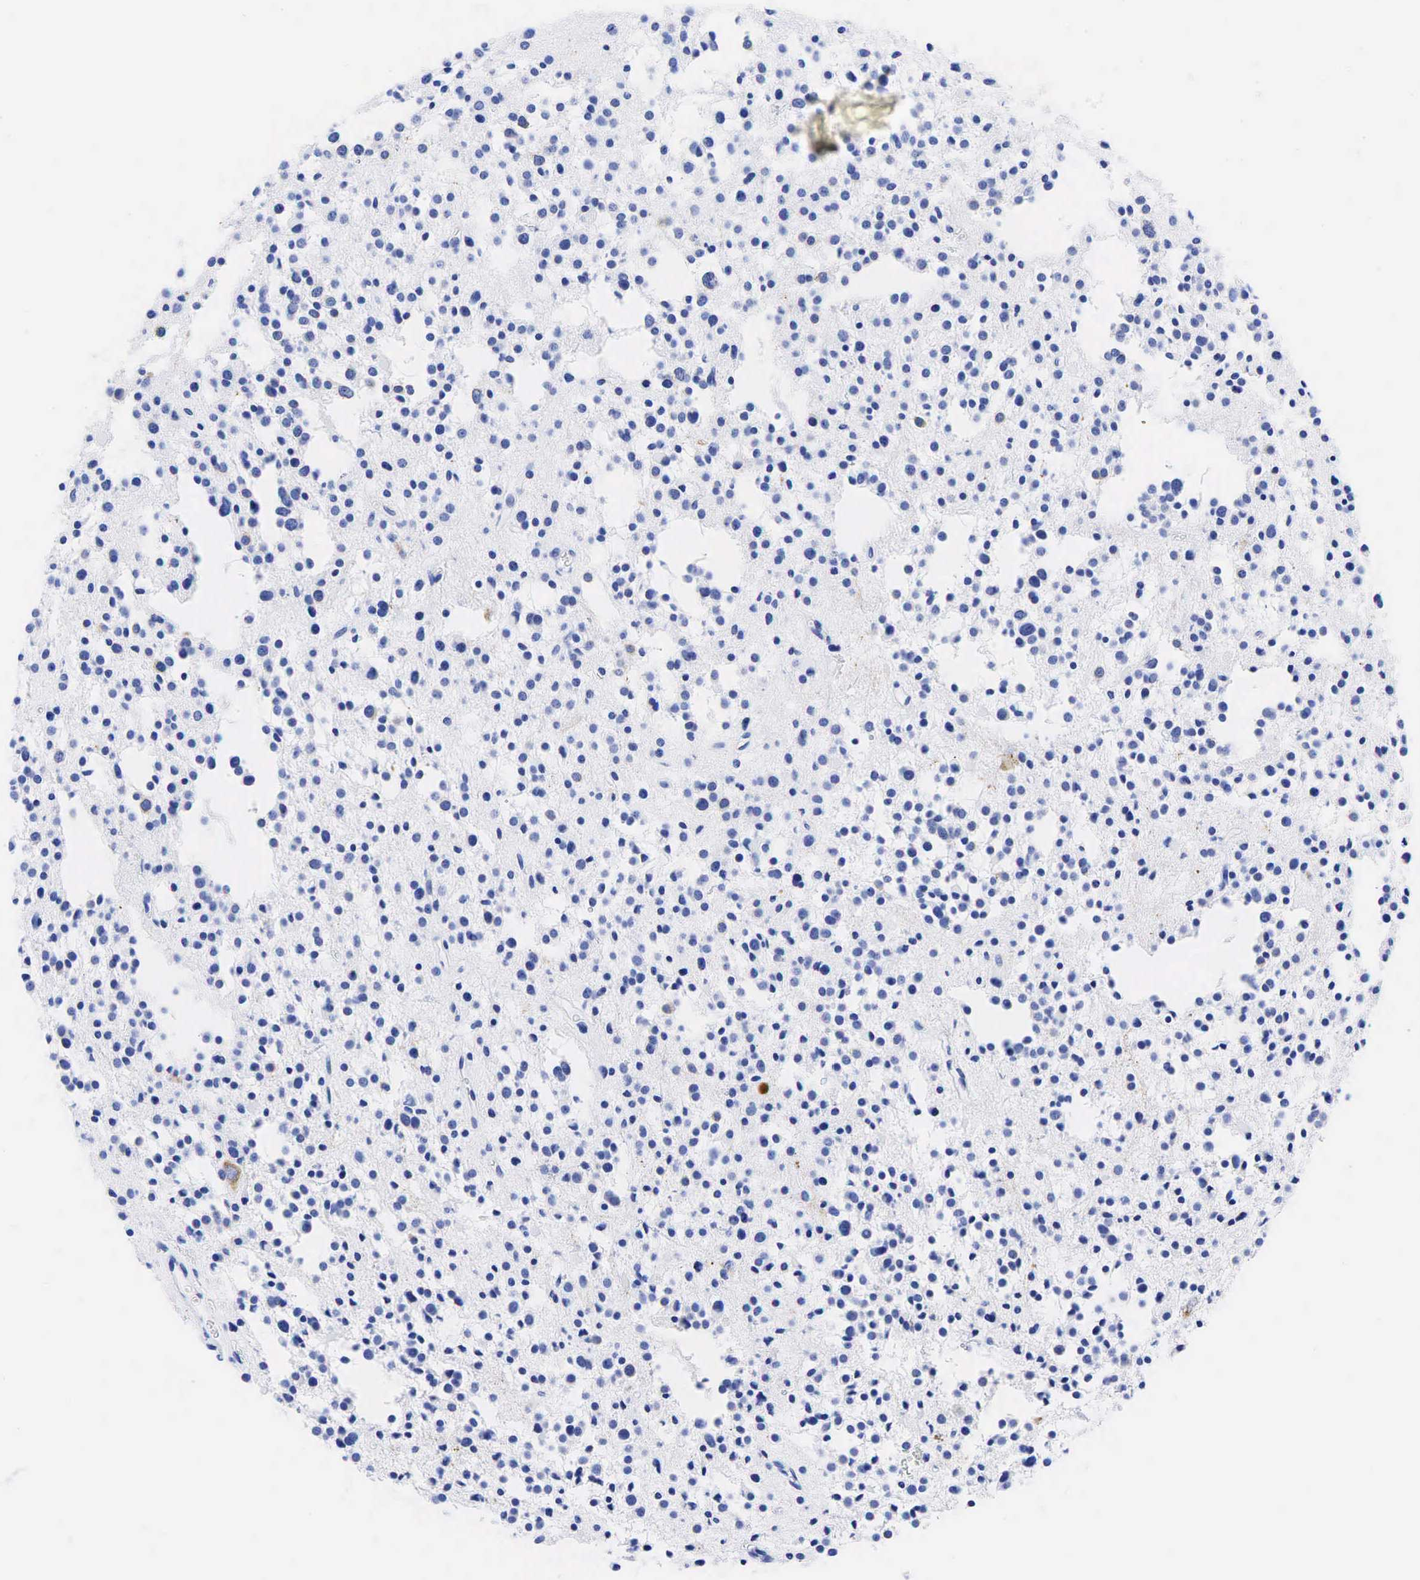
{"staining": {"intensity": "negative", "quantity": "none", "location": "none"}, "tissue": "glioma", "cell_type": "Tumor cells", "image_type": "cancer", "snomed": [{"axis": "morphology", "description": "Glioma, malignant, Low grade"}, {"axis": "topography", "description": "Brain"}], "caption": "Histopathology image shows no significant protein staining in tumor cells of glioma. (Immunohistochemistry, brightfield microscopy, high magnification).", "gene": "CHGA", "patient": {"sex": "female", "age": 36}}